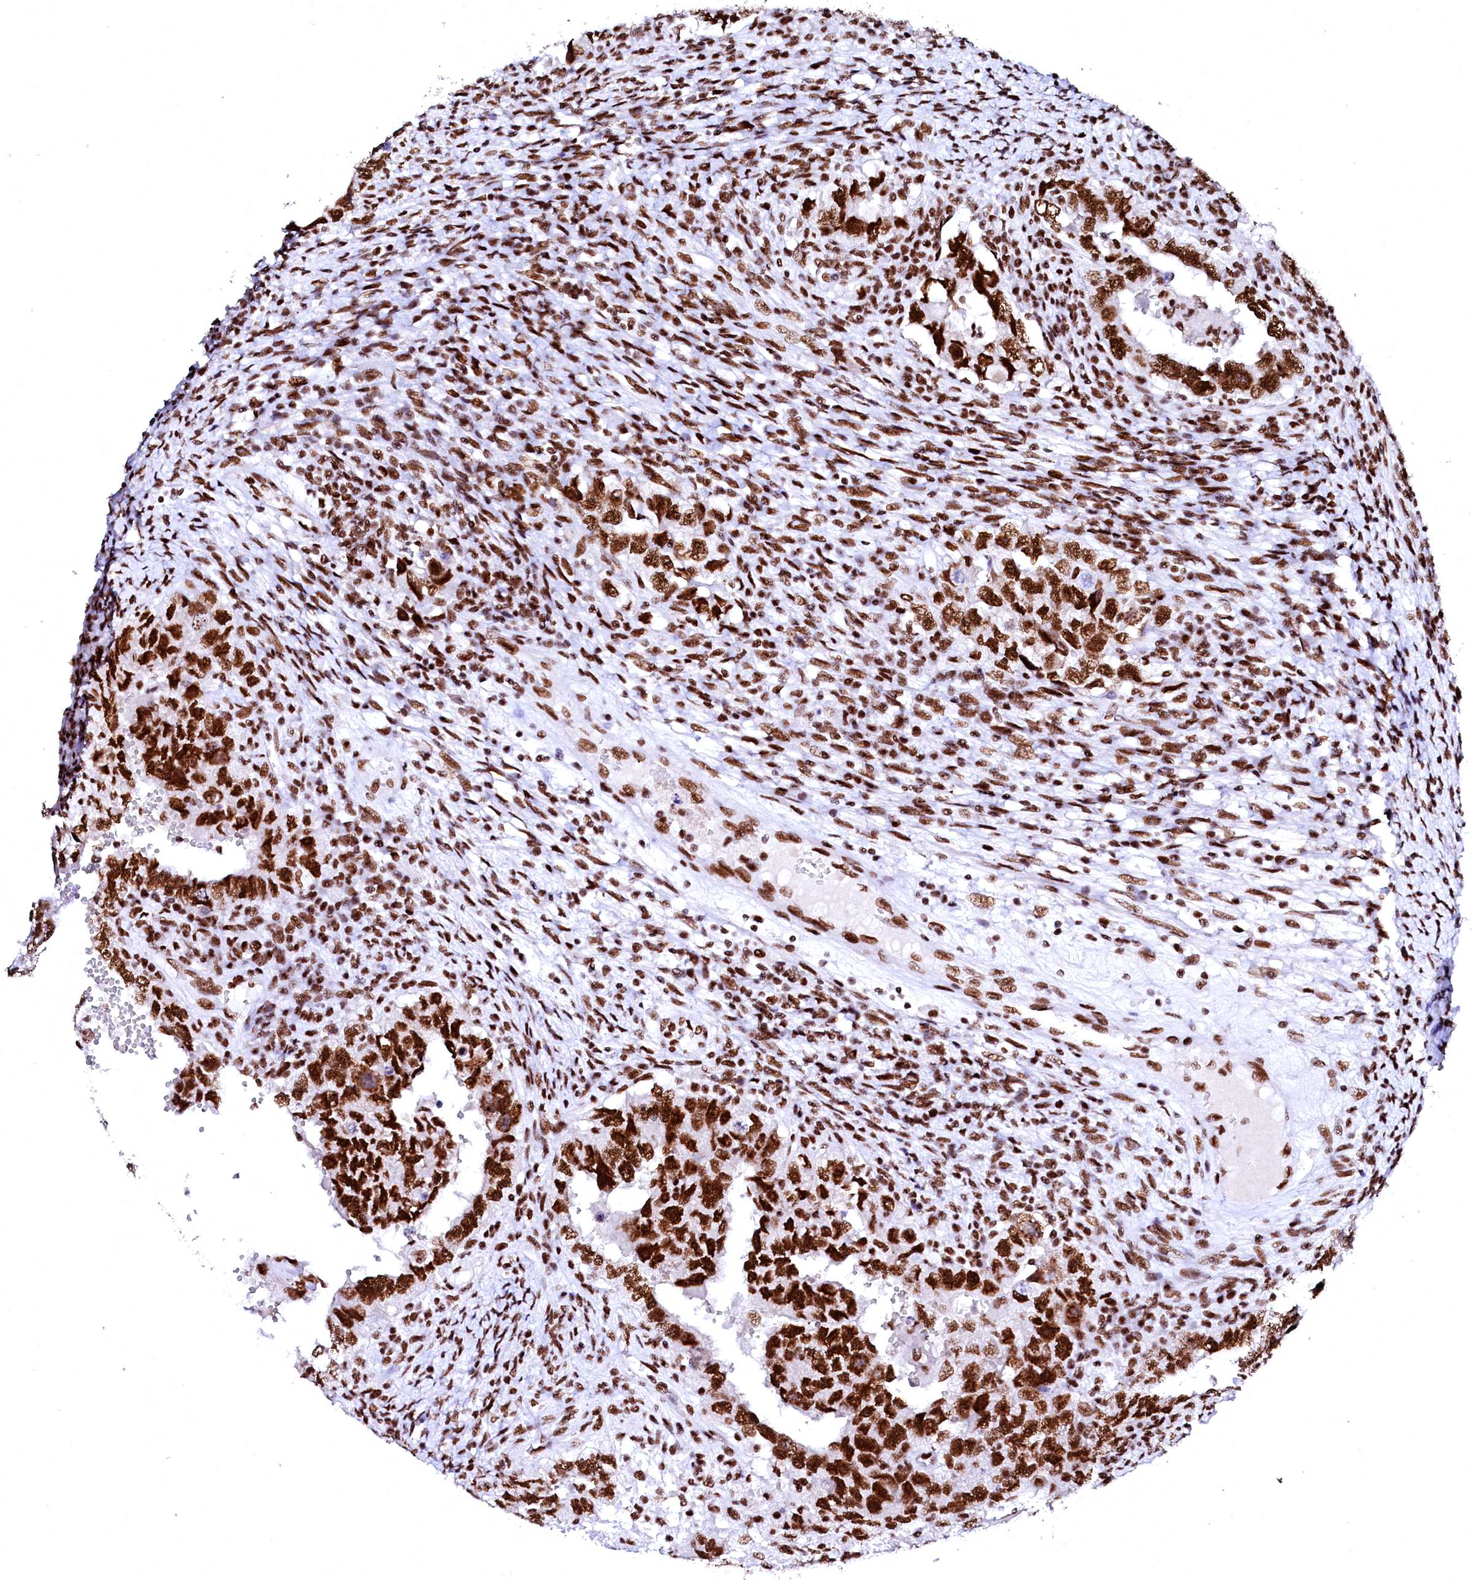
{"staining": {"intensity": "strong", "quantity": ">75%", "location": "nuclear"}, "tissue": "testis cancer", "cell_type": "Tumor cells", "image_type": "cancer", "snomed": [{"axis": "morphology", "description": "Carcinoma, Embryonal, NOS"}, {"axis": "topography", "description": "Testis"}], "caption": "Immunohistochemistry (IHC) of testis cancer (embryonal carcinoma) reveals high levels of strong nuclear staining in about >75% of tumor cells.", "gene": "CPSF6", "patient": {"sex": "male", "age": 26}}